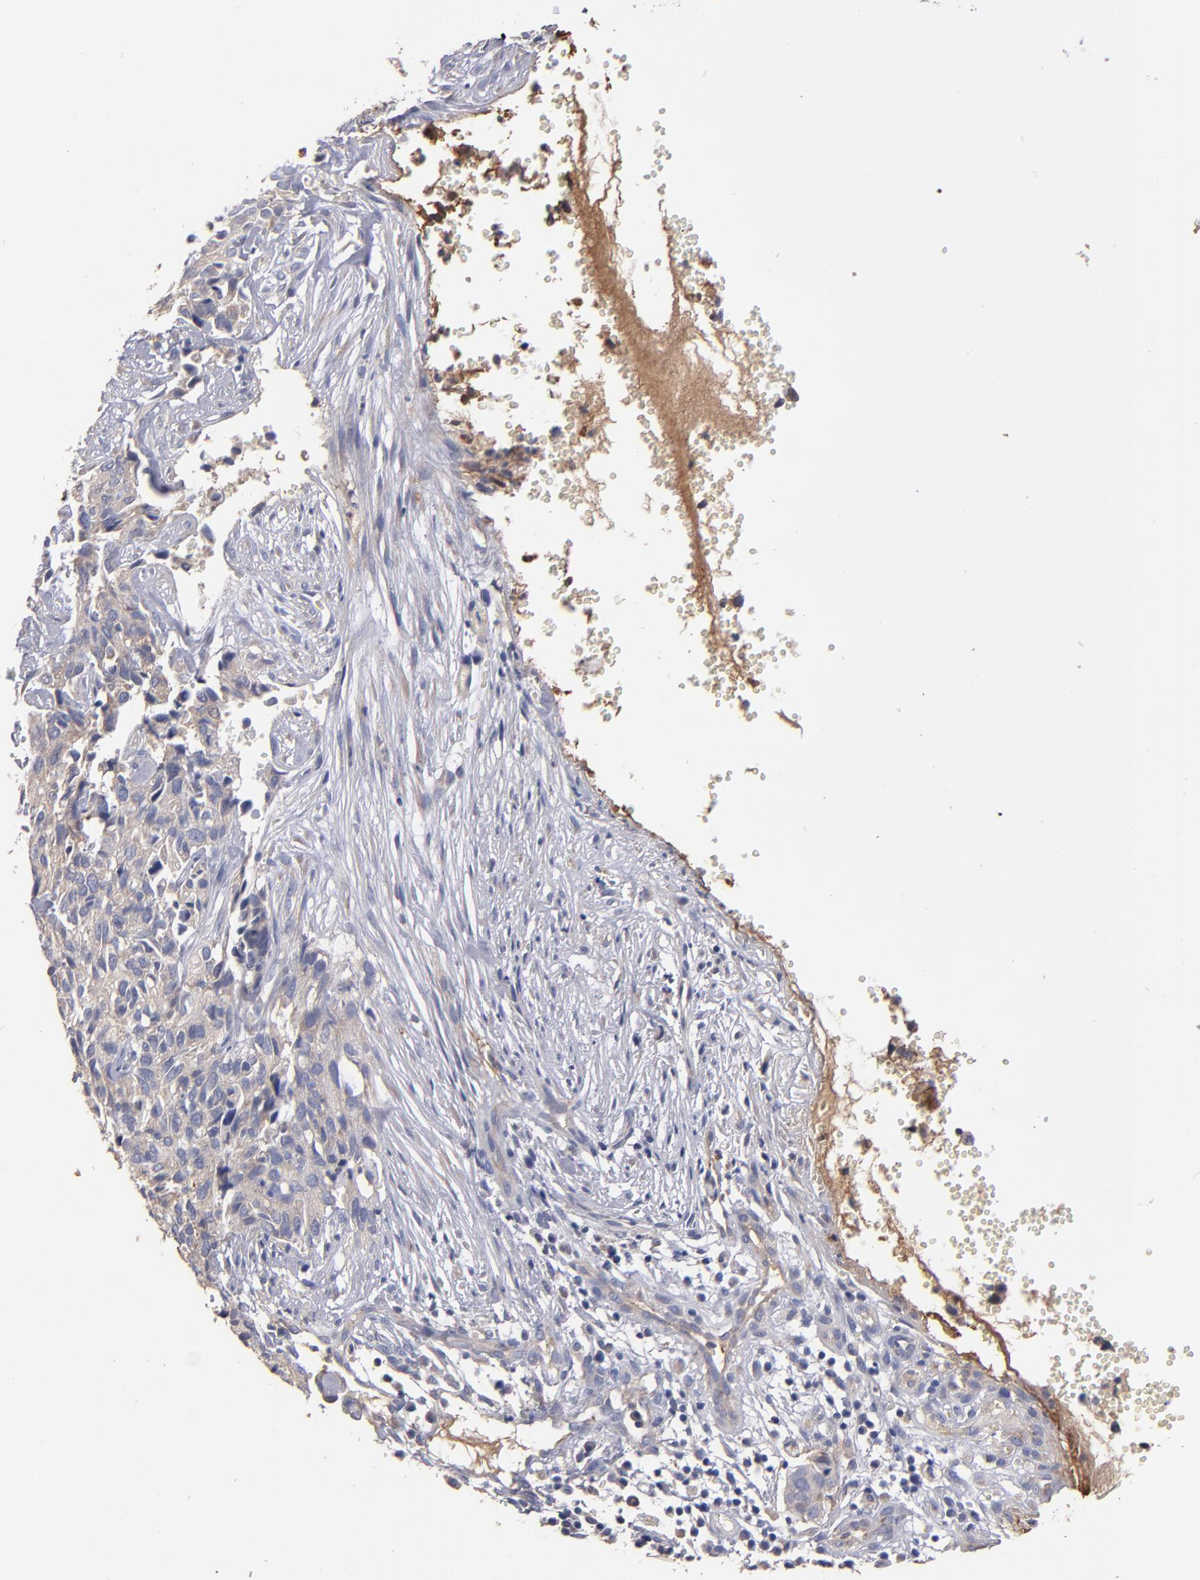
{"staining": {"intensity": "weak", "quantity": "25%-75%", "location": "cytoplasmic/membranous"}, "tissue": "cervical cancer", "cell_type": "Tumor cells", "image_type": "cancer", "snomed": [{"axis": "morphology", "description": "Normal tissue, NOS"}, {"axis": "morphology", "description": "Squamous cell carcinoma, NOS"}, {"axis": "topography", "description": "Cervix"}], "caption": "Human cervical squamous cell carcinoma stained with a brown dye reveals weak cytoplasmic/membranous positive positivity in approximately 25%-75% of tumor cells.", "gene": "DACT1", "patient": {"sex": "female", "age": 45}}